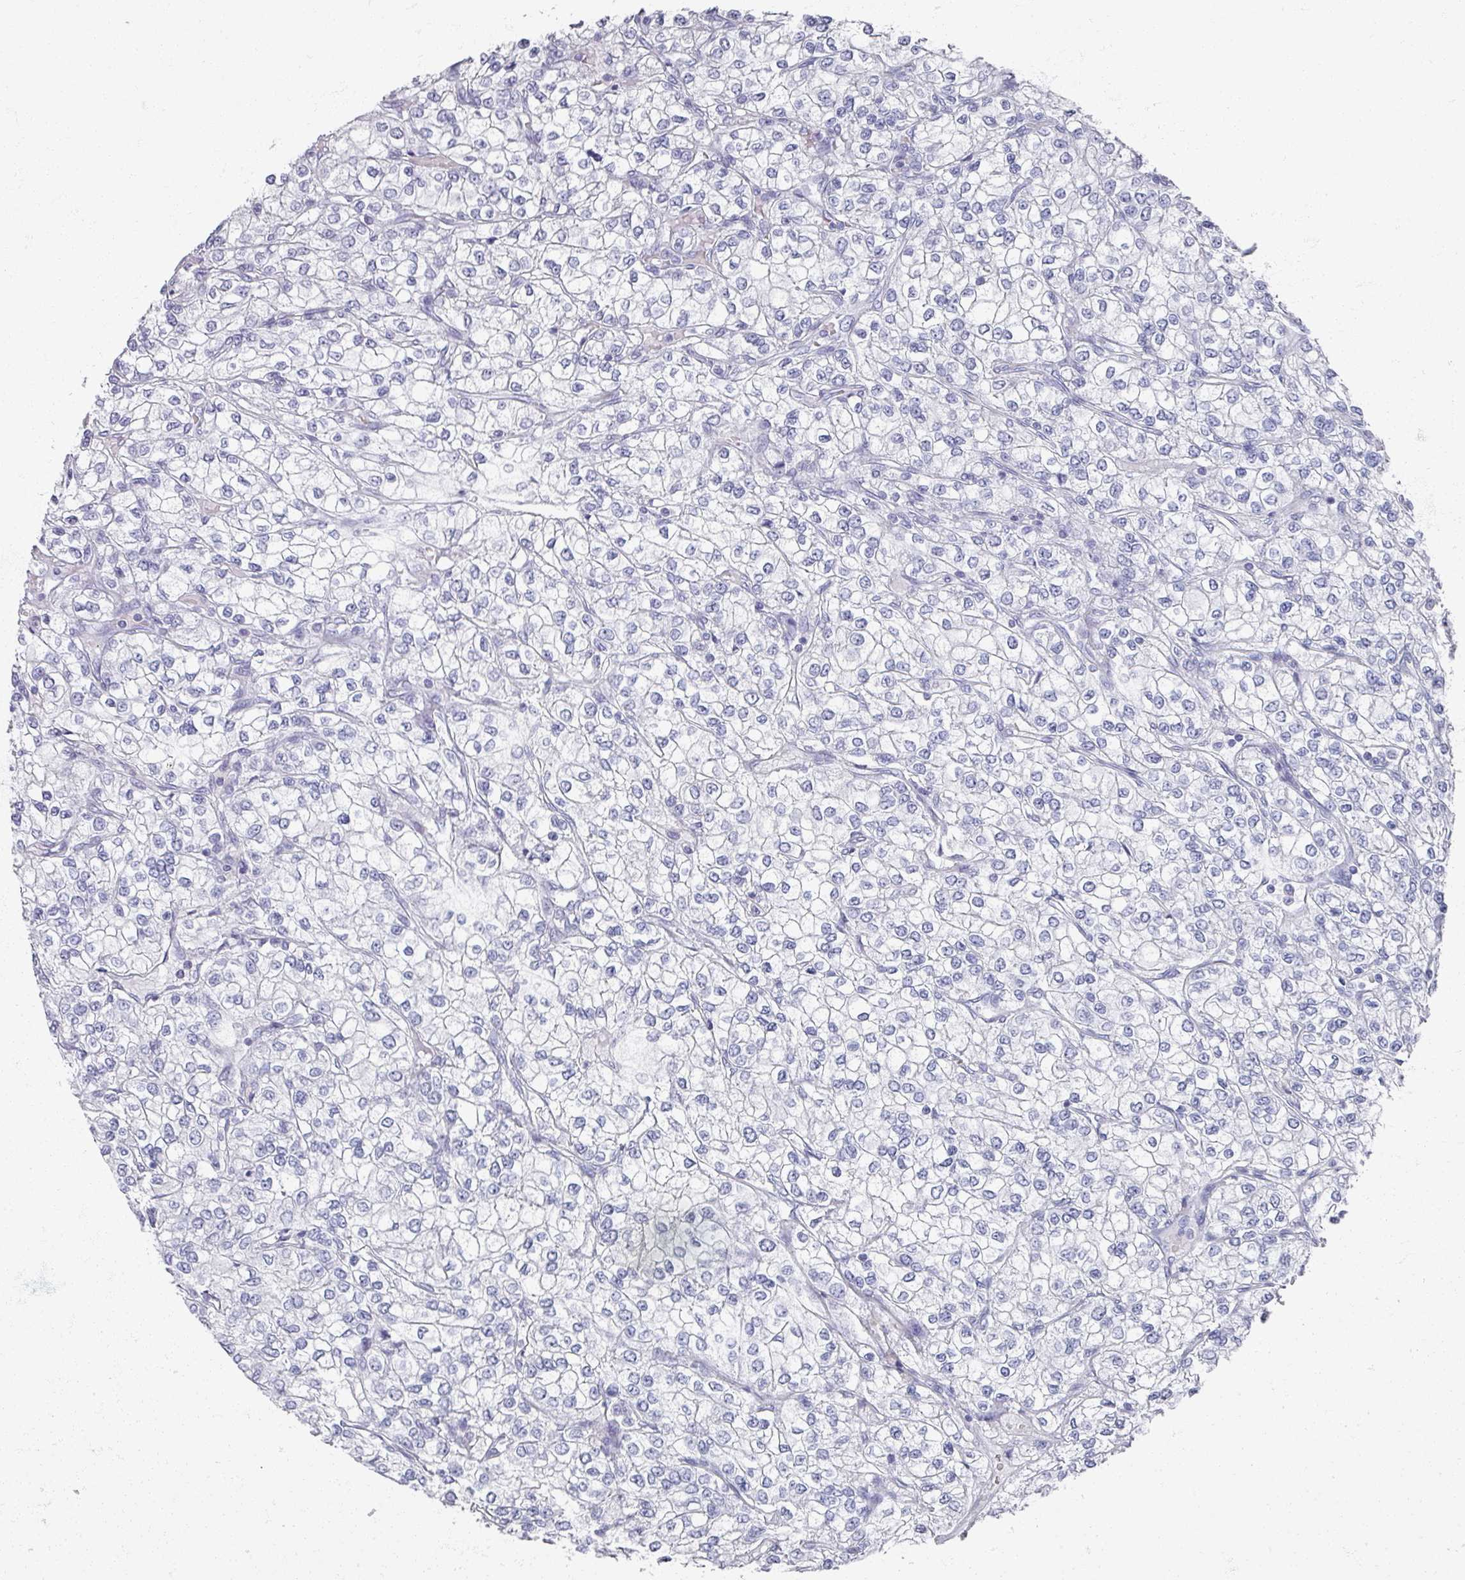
{"staining": {"intensity": "negative", "quantity": "none", "location": "none"}, "tissue": "renal cancer", "cell_type": "Tumor cells", "image_type": "cancer", "snomed": [{"axis": "morphology", "description": "Adenocarcinoma, NOS"}, {"axis": "topography", "description": "Kidney"}], "caption": "The photomicrograph demonstrates no staining of tumor cells in adenocarcinoma (renal).", "gene": "OMG", "patient": {"sex": "male", "age": 80}}